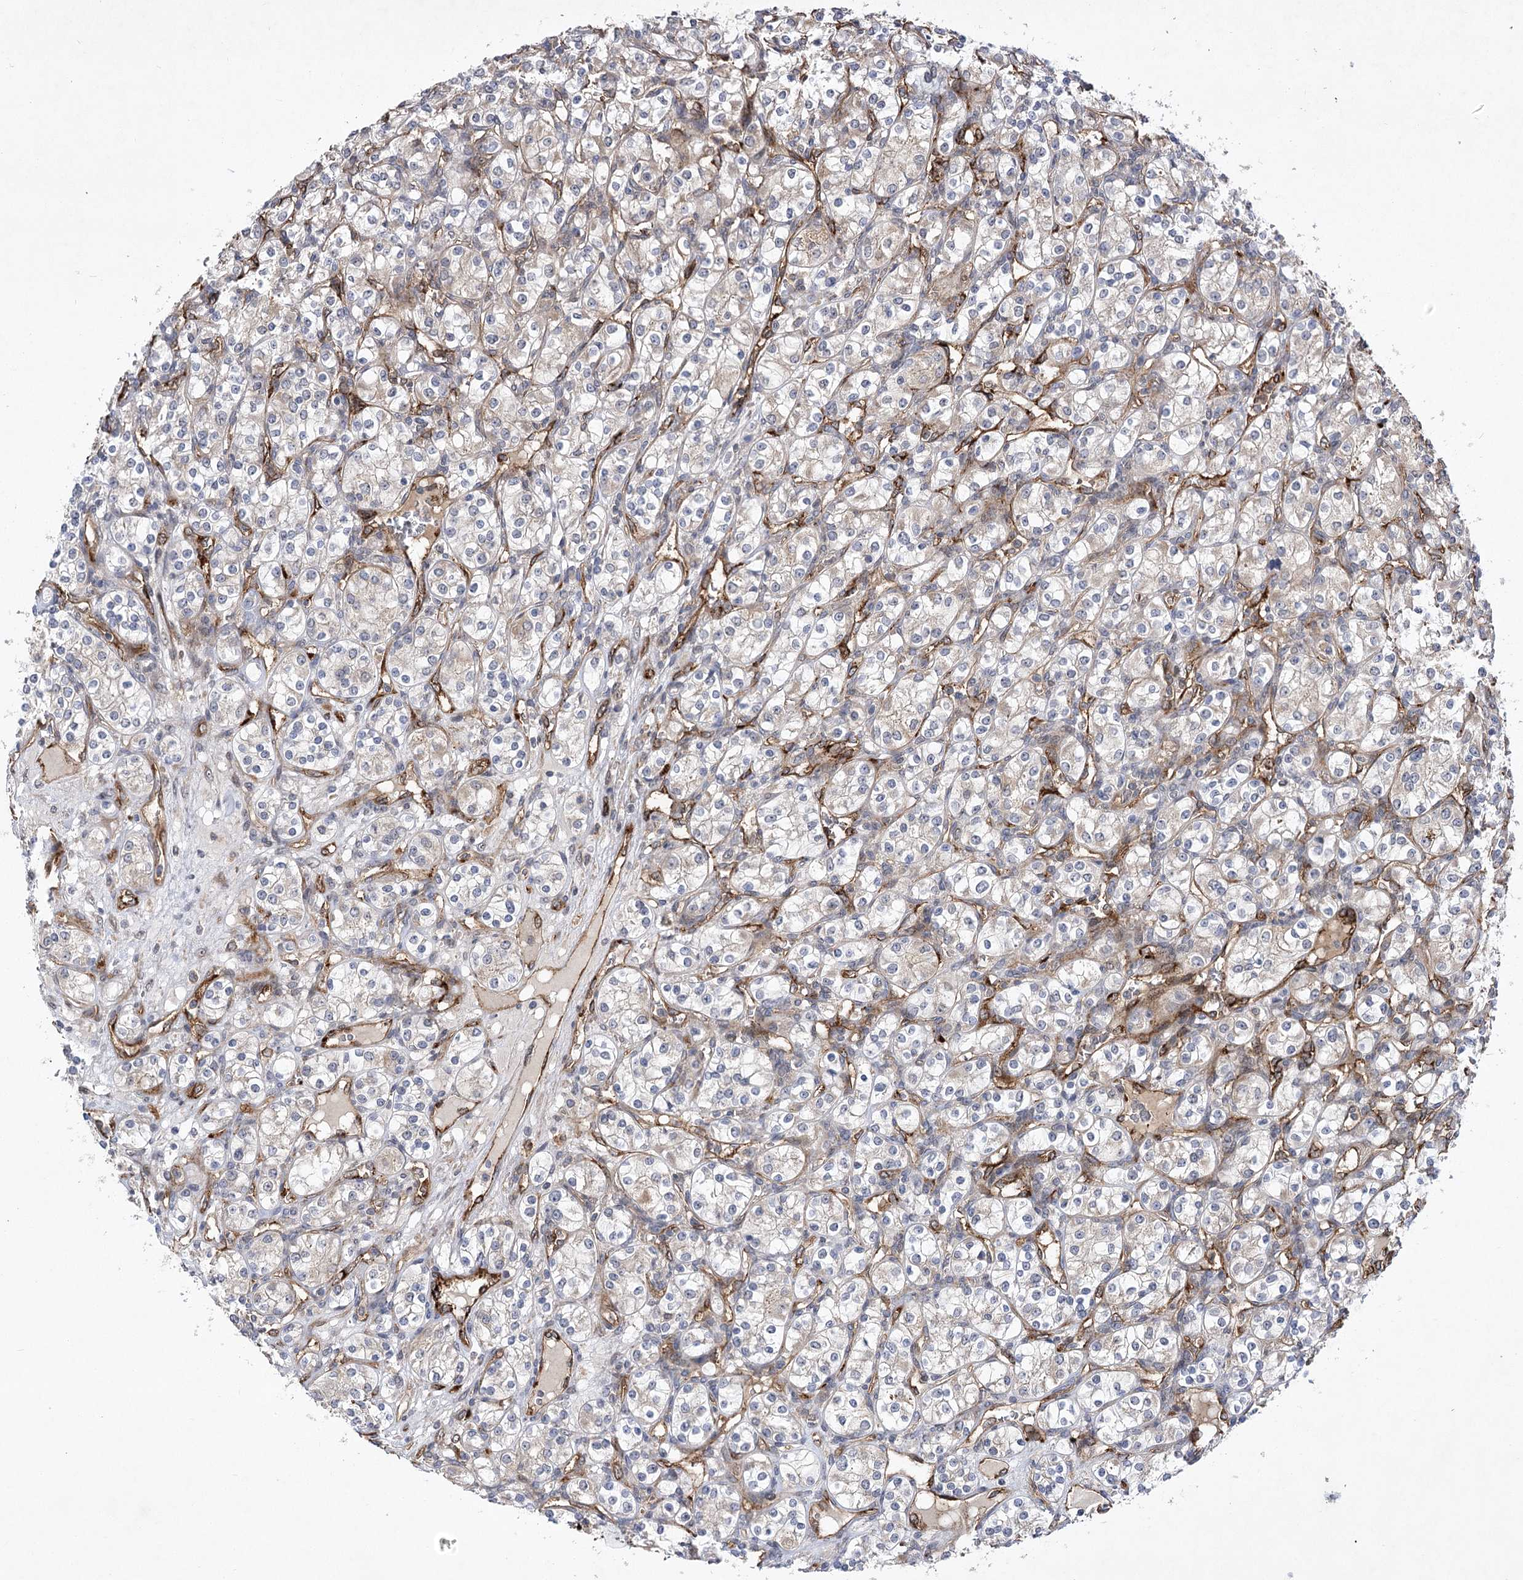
{"staining": {"intensity": "negative", "quantity": "none", "location": "none"}, "tissue": "renal cancer", "cell_type": "Tumor cells", "image_type": "cancer", "snomed": [{"axis": "morphology", "description": "Adenocarcinoma, NOS"}, {"axis": "topography", "description": "Kidney"}], "caption": "This is a photomicrograph of immunohistochemistry staining of renal adenocarcinoma, which shows no staining in tumor cells.", "gene": "ARHGAP31", "patient": {"sex": "male", "age": 77}}